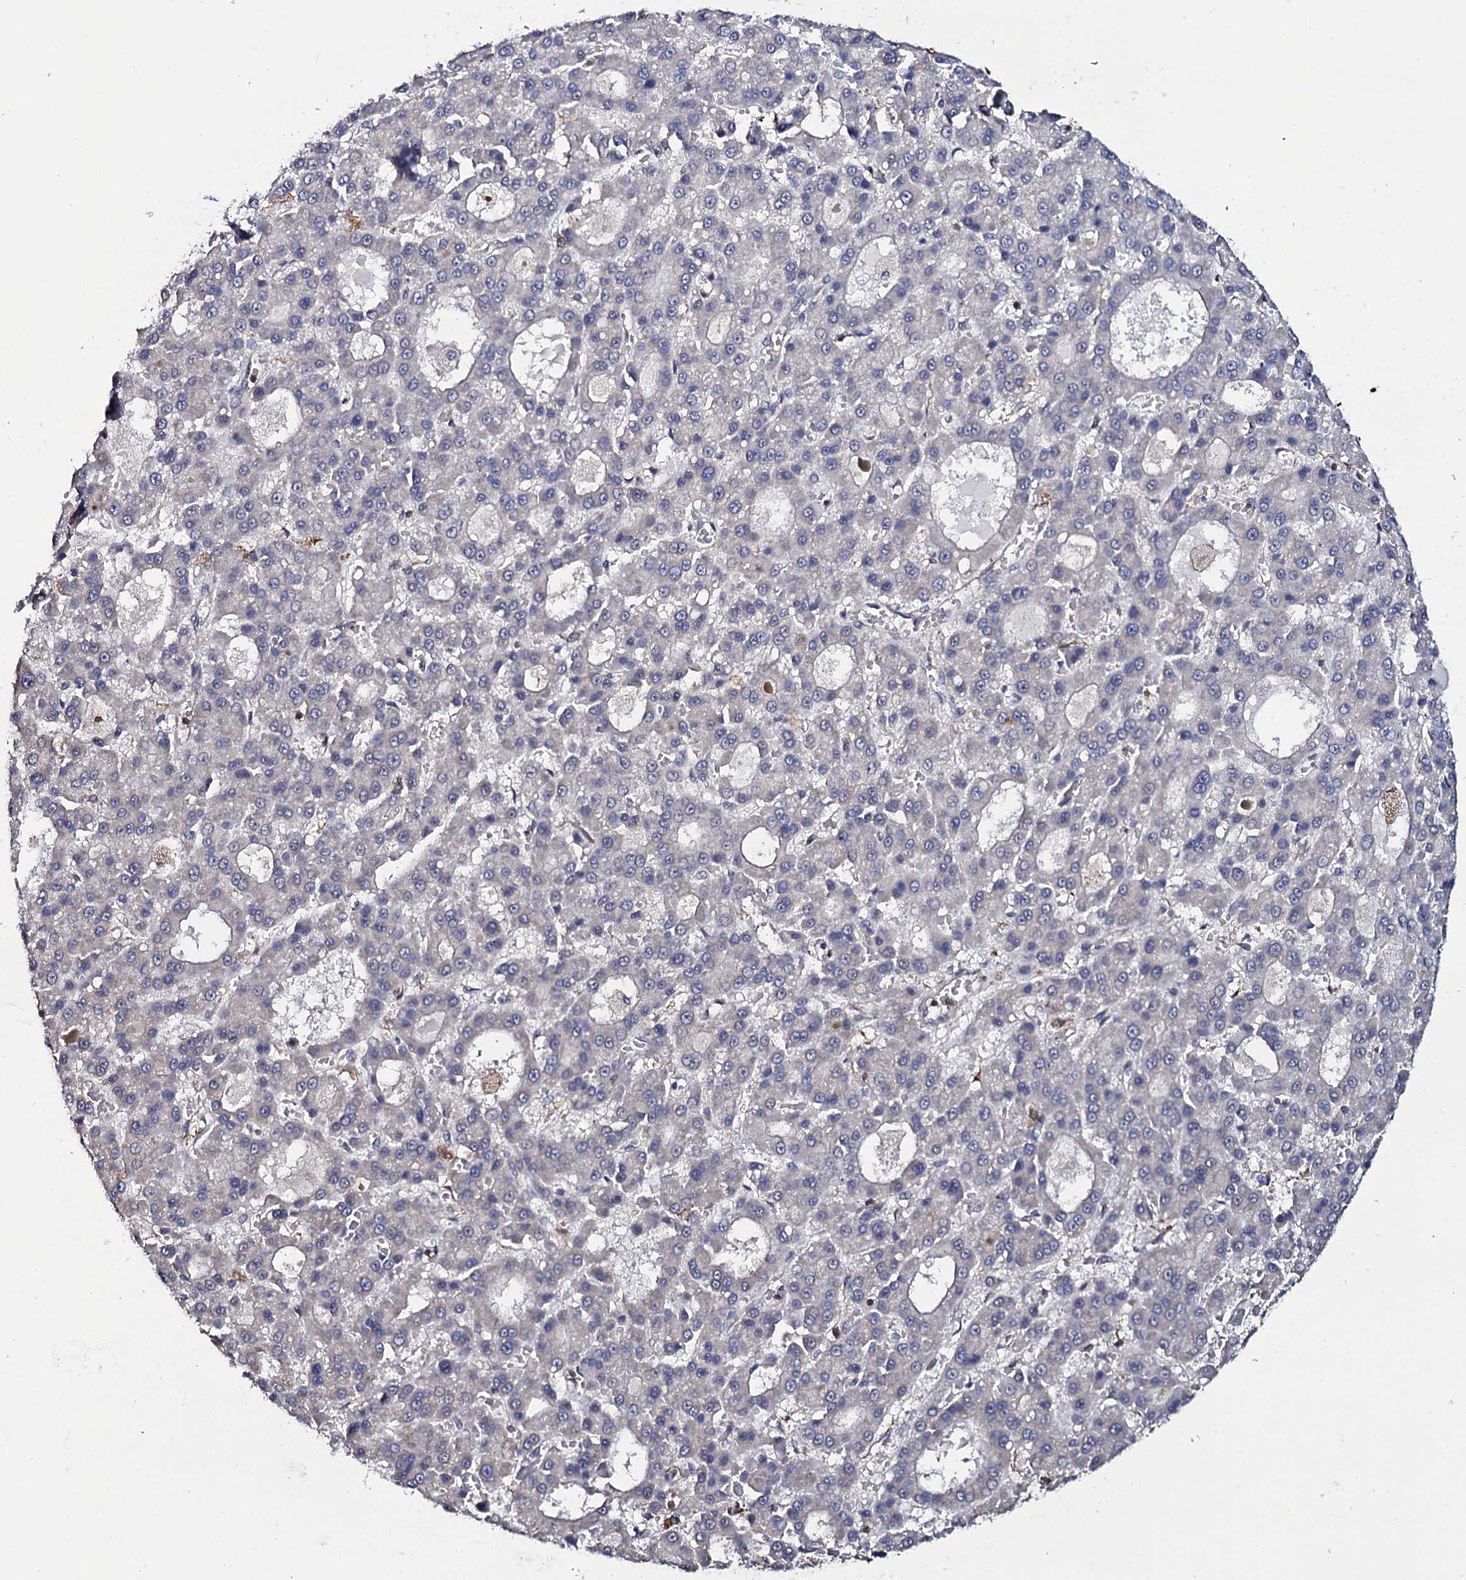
{"staining": {"intensity": "negative", "quantity": "none", "location": "none"}, "tissue": "liver cancer", "cell_type": "Tumor cells", "image_type": "cancer", "snomed": [{"axis": "morphology", "description": "Carcinoma, Hepatocellular, NOS"}, {"axis": "topography", "description": "Liver"}], "caption": "Immunohistochemical staining of human liver cancer (hepatocellular carcinoma) demonstrates no significant staining in tumor cells. (Stains: DAB IHC with hematoxylin counter stain, Microscopy: brightfield microscopy at high magnification).", "gene": "TTC23", "patient": {"sex": "male", "age": 70}}